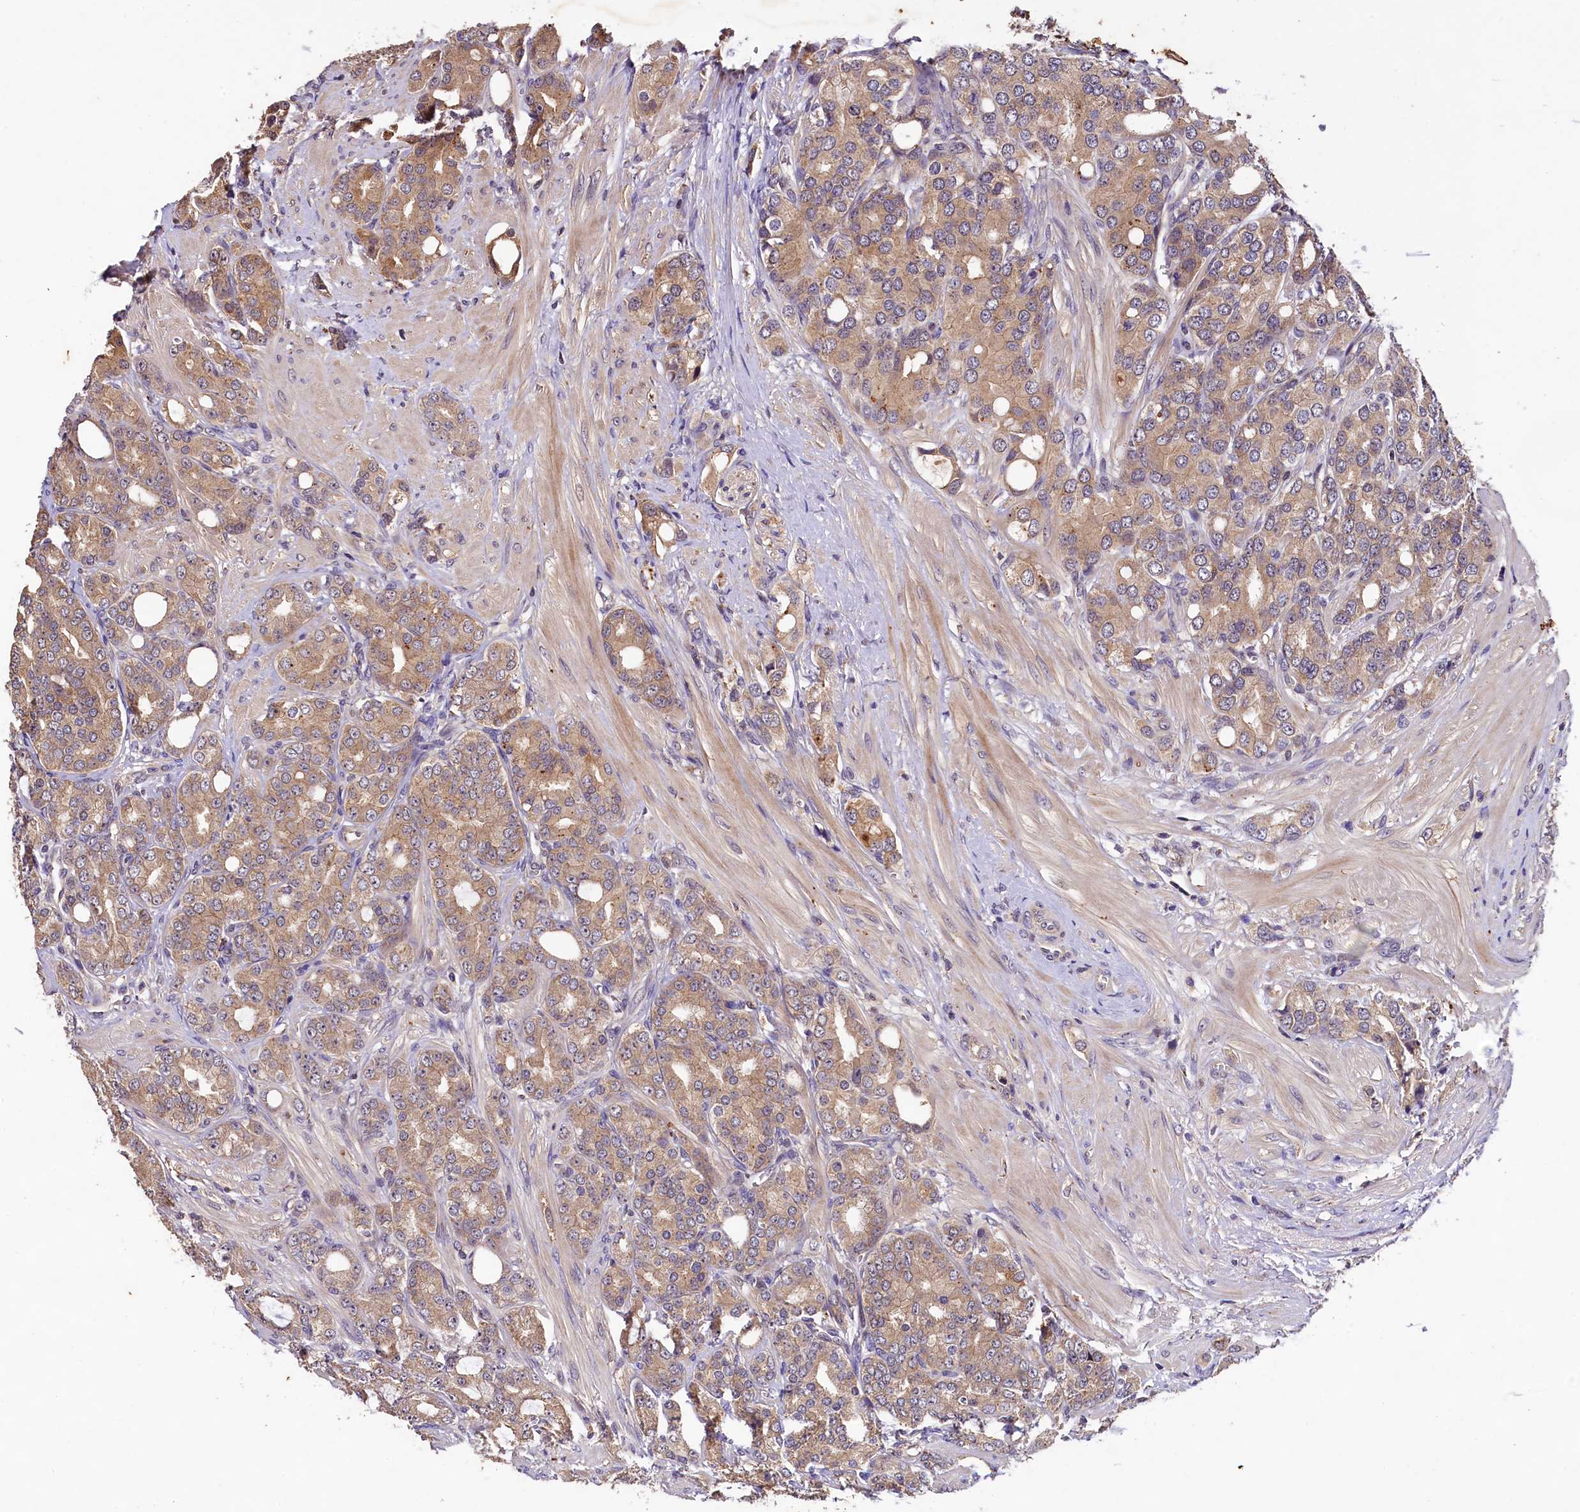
{"staining": {"intensity": "moderate", "quantity": ">75%", "location": "cytoplasmic/membranous"}, "tissue": "prostate cancer", "cell_type": "Tumor cells", "image_type": "cancer", "snomed": [{"axis": "morphology", "description": "Adenocarcinoma, High grade"}, {"axis": "topography", "description": "Prostate"}], "caption": "DAB immunohistochemical staining of human prostate high-grade adenocarcinoma reveals moderate cytoplasmic/membranous protein positivity in approximately >75% of tumor cells.", "gene": "PLXNB1", "patient": {"sex": "male", "age": 62}}